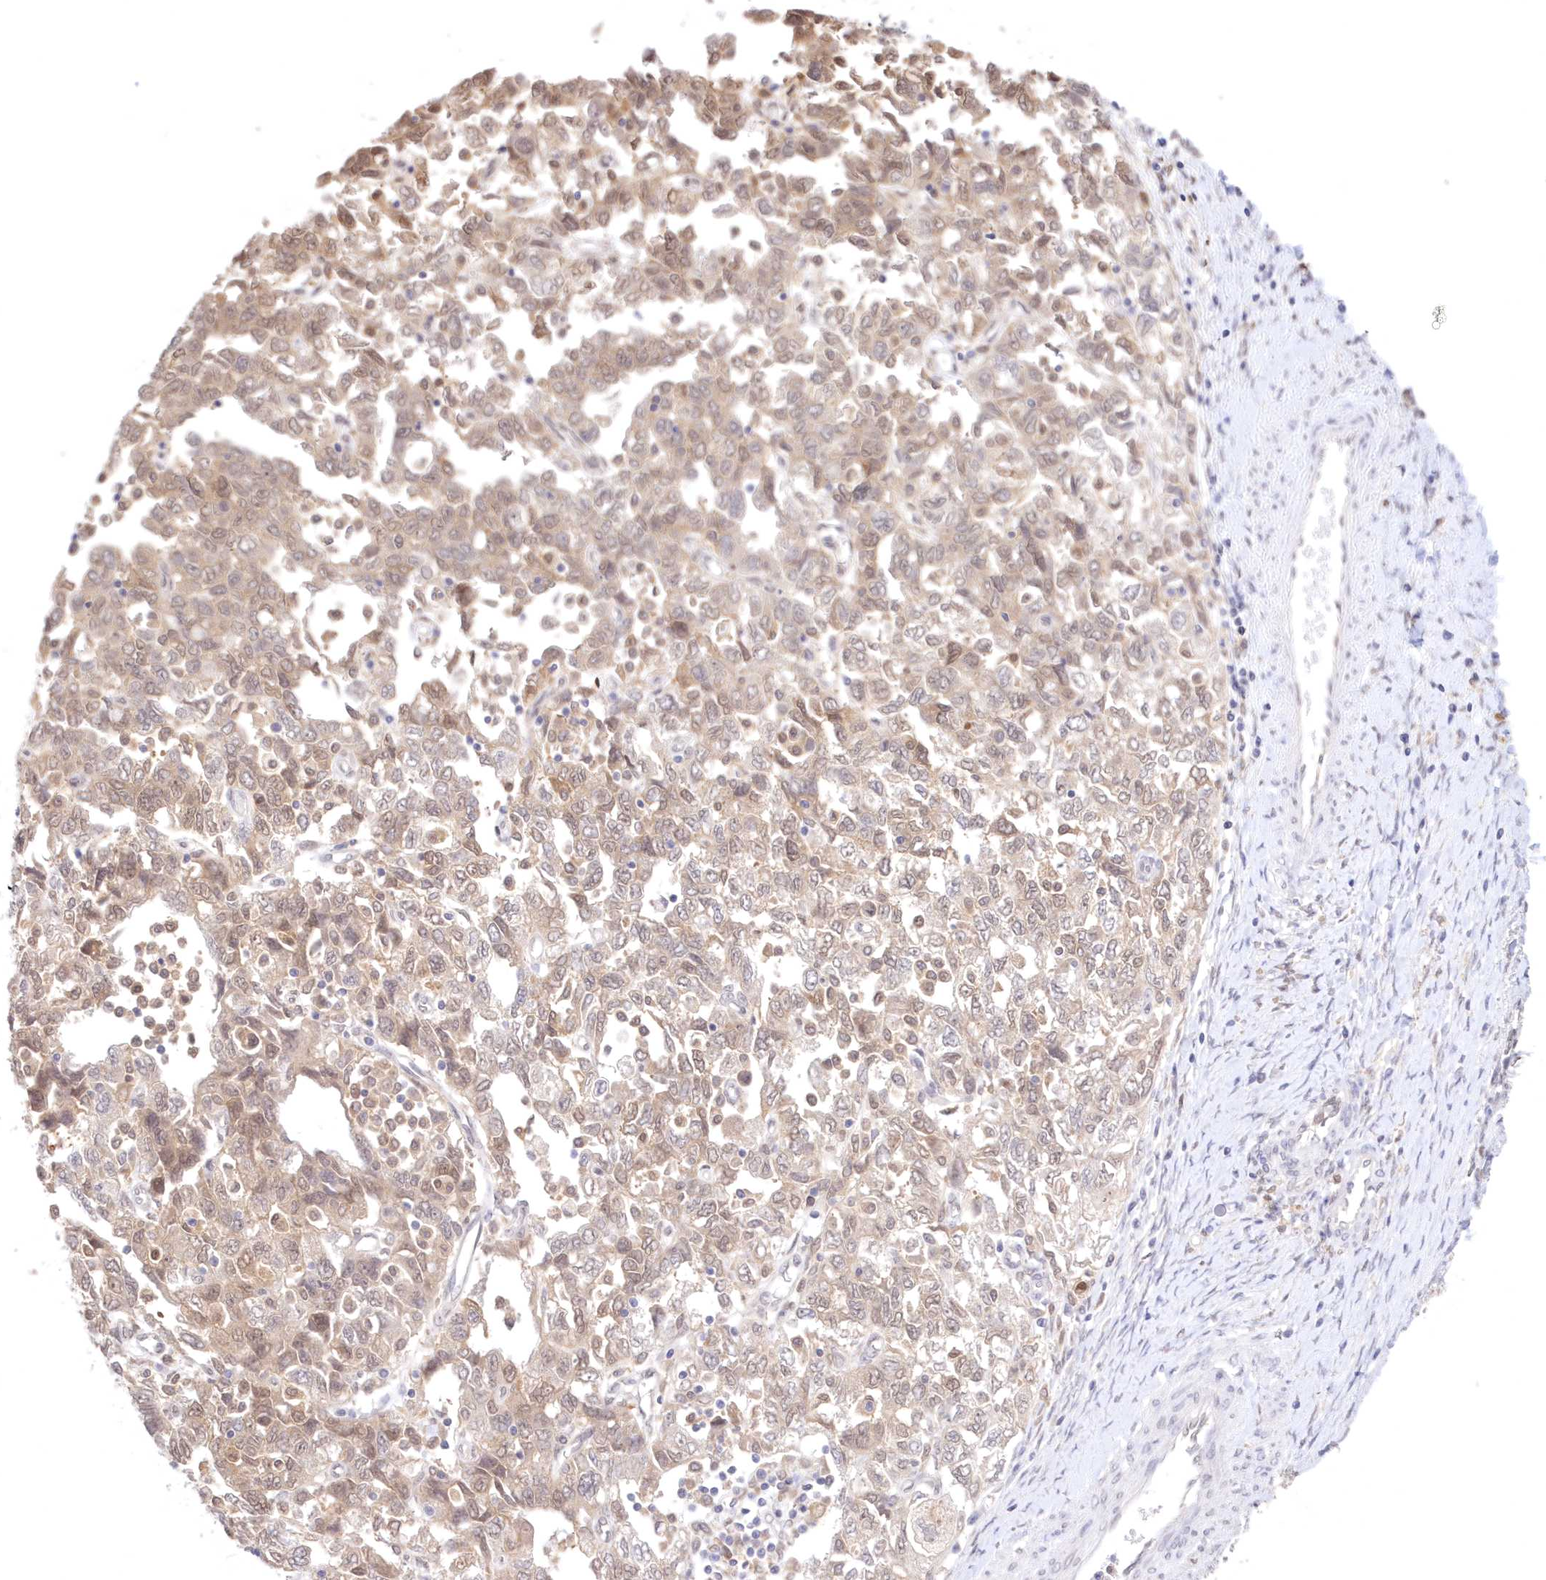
{"staining": {"intensity": "weak", "quantity": ">75%", "location": "cytoplasmic/membranous,nuclear"}, "tissue": "ovarian cancer", "cell_type": "Tumor cells", "image_type": "cancer", "snomed": [{"axis": "morphology", "description": "Carcinoma, NOS"}, {"axis": "morphology", "description": "Cystadenocarcinoma, serous, NOS"}, {"axis": "topography", "description": "Ovary"}], "caption": "Immunohistochemical staining of serous cystadenocarcinoma (ovarian) exhibits low levels of weak cytoplasmic/membranous and nuclear protein expression in about >75% of tumor cells.", "gene": "RNPEP", "patient": {"sex": "female", "age": 69}}